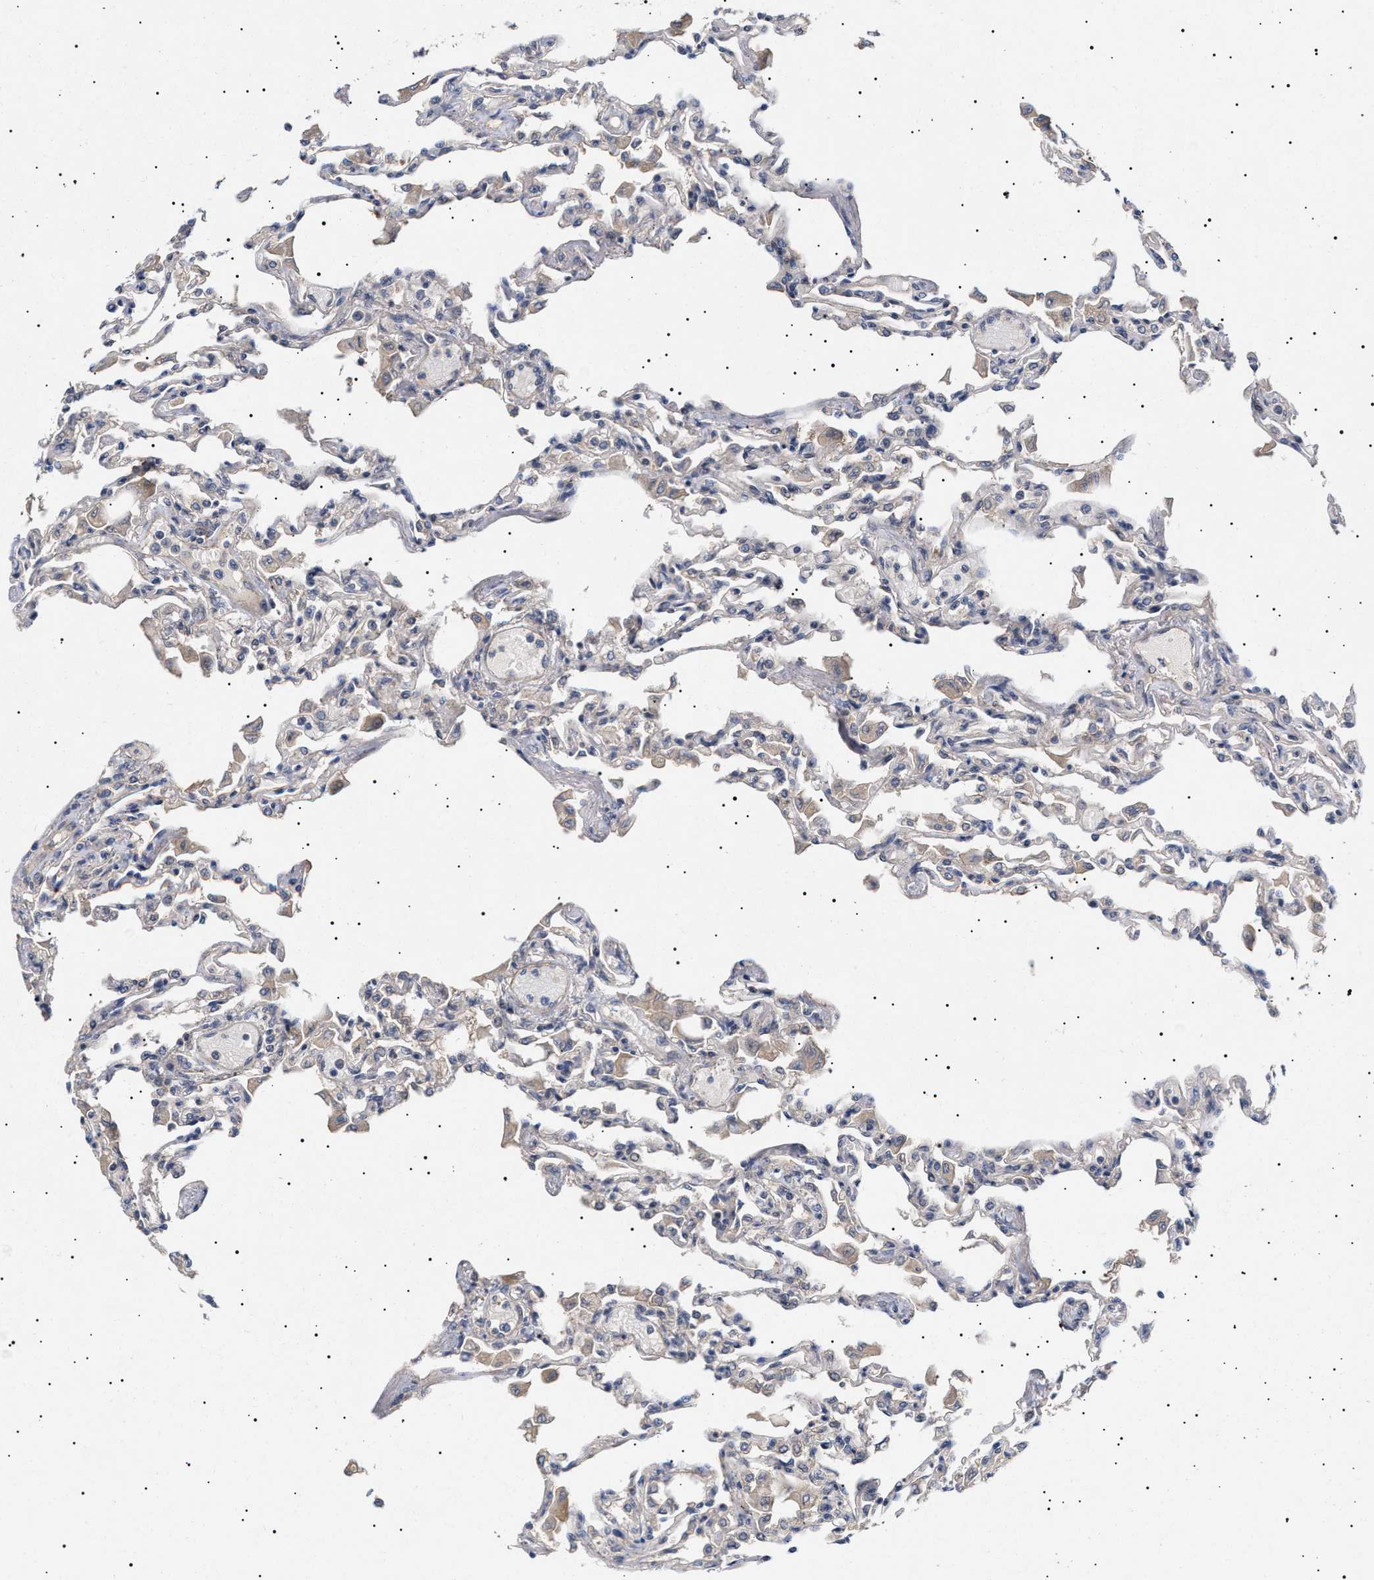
{"staining": {"intensity": "negative", "quantity": "none", "location": "none"}, "tissue": "lung", "cell_type": "Alveolar cells", "image_type": "normal", "snomed": [{"axis": "morphology", "description": "Normal tissue, NOS"}, {"axis": "topography", "description": "Bronchus"}, {"axis": "topography", "description": "Lung"}], "caption": "High magnification brightfield microscopy of benign lung stained with DAB (3,3'-diaminobenzidine) (brown) and counterstained with hematoxylin (blue): alveolar cells show no significant staining. The staining is performed using DAB brown chromogen with nuclei counter-stained in using hematoxylin.", "gene": "NPLOC4", "patient": {"sex": "female", "age": 49}}